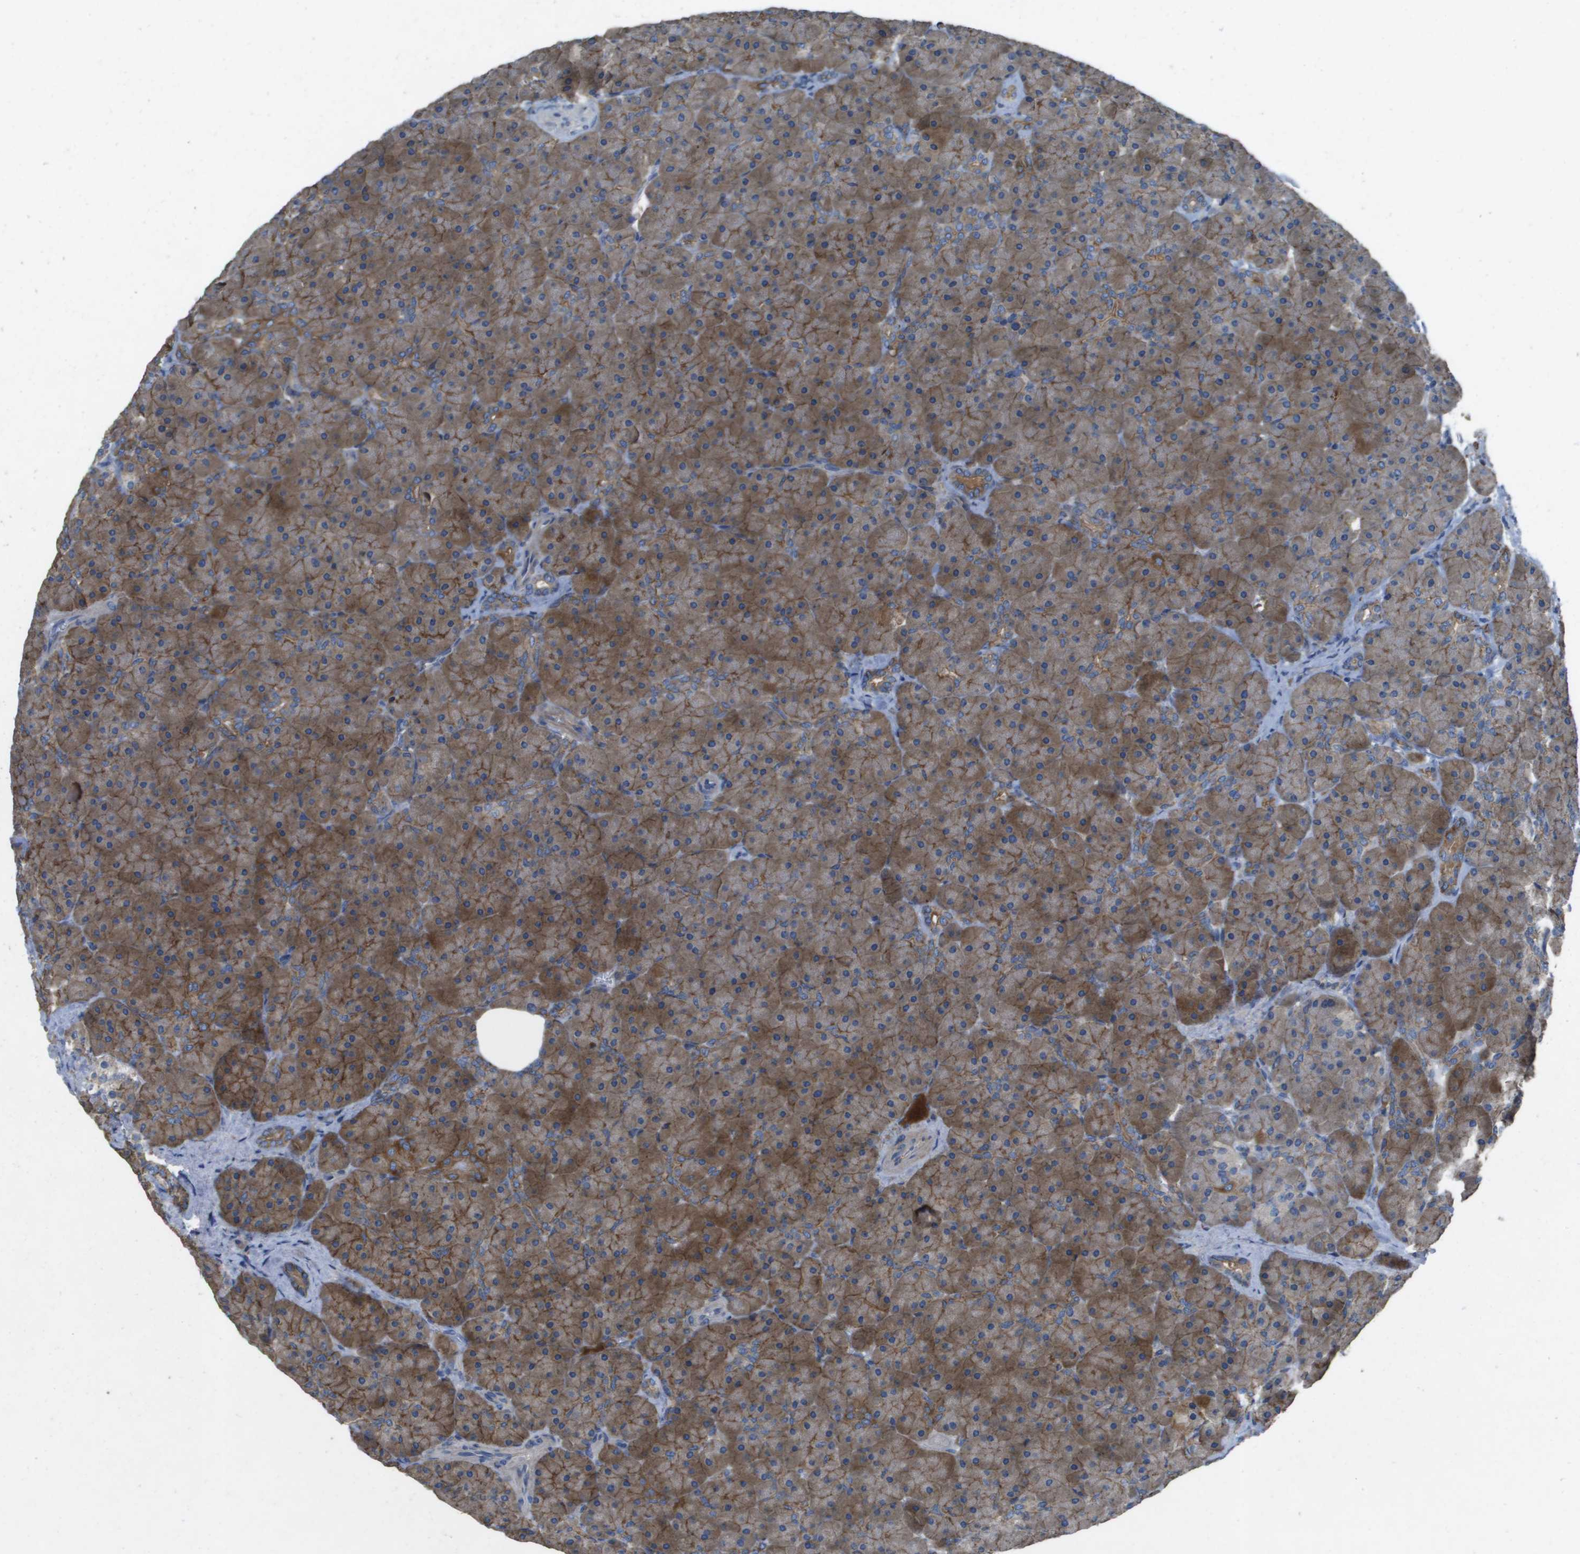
{"staining": {"intensity": "moderate", "quantity": ">75%", "location": "cytoplasmic/membranous"}, "tissue": "pancreas", "cell_type": "Exocrine glandular cells", "image_type": "normal", "snomed": [{"axis": "morphology", "description": "Normal tissue, NOS"}, {"axis": "topography", "description": "Pancreas"}], "caption": "Immunohistochemistry (IHC) histopathology image of unremarkable pancreas: pancreas stained using IHC displays medium levels of moderate protein expression localized specifically in the cytoplasmic/membranous of exocrine glandular cells, appearing as a cytoplasmic/membranous brown color.", "gene": "CLCA4", "patient": {"sex": "male", "age": 66}}